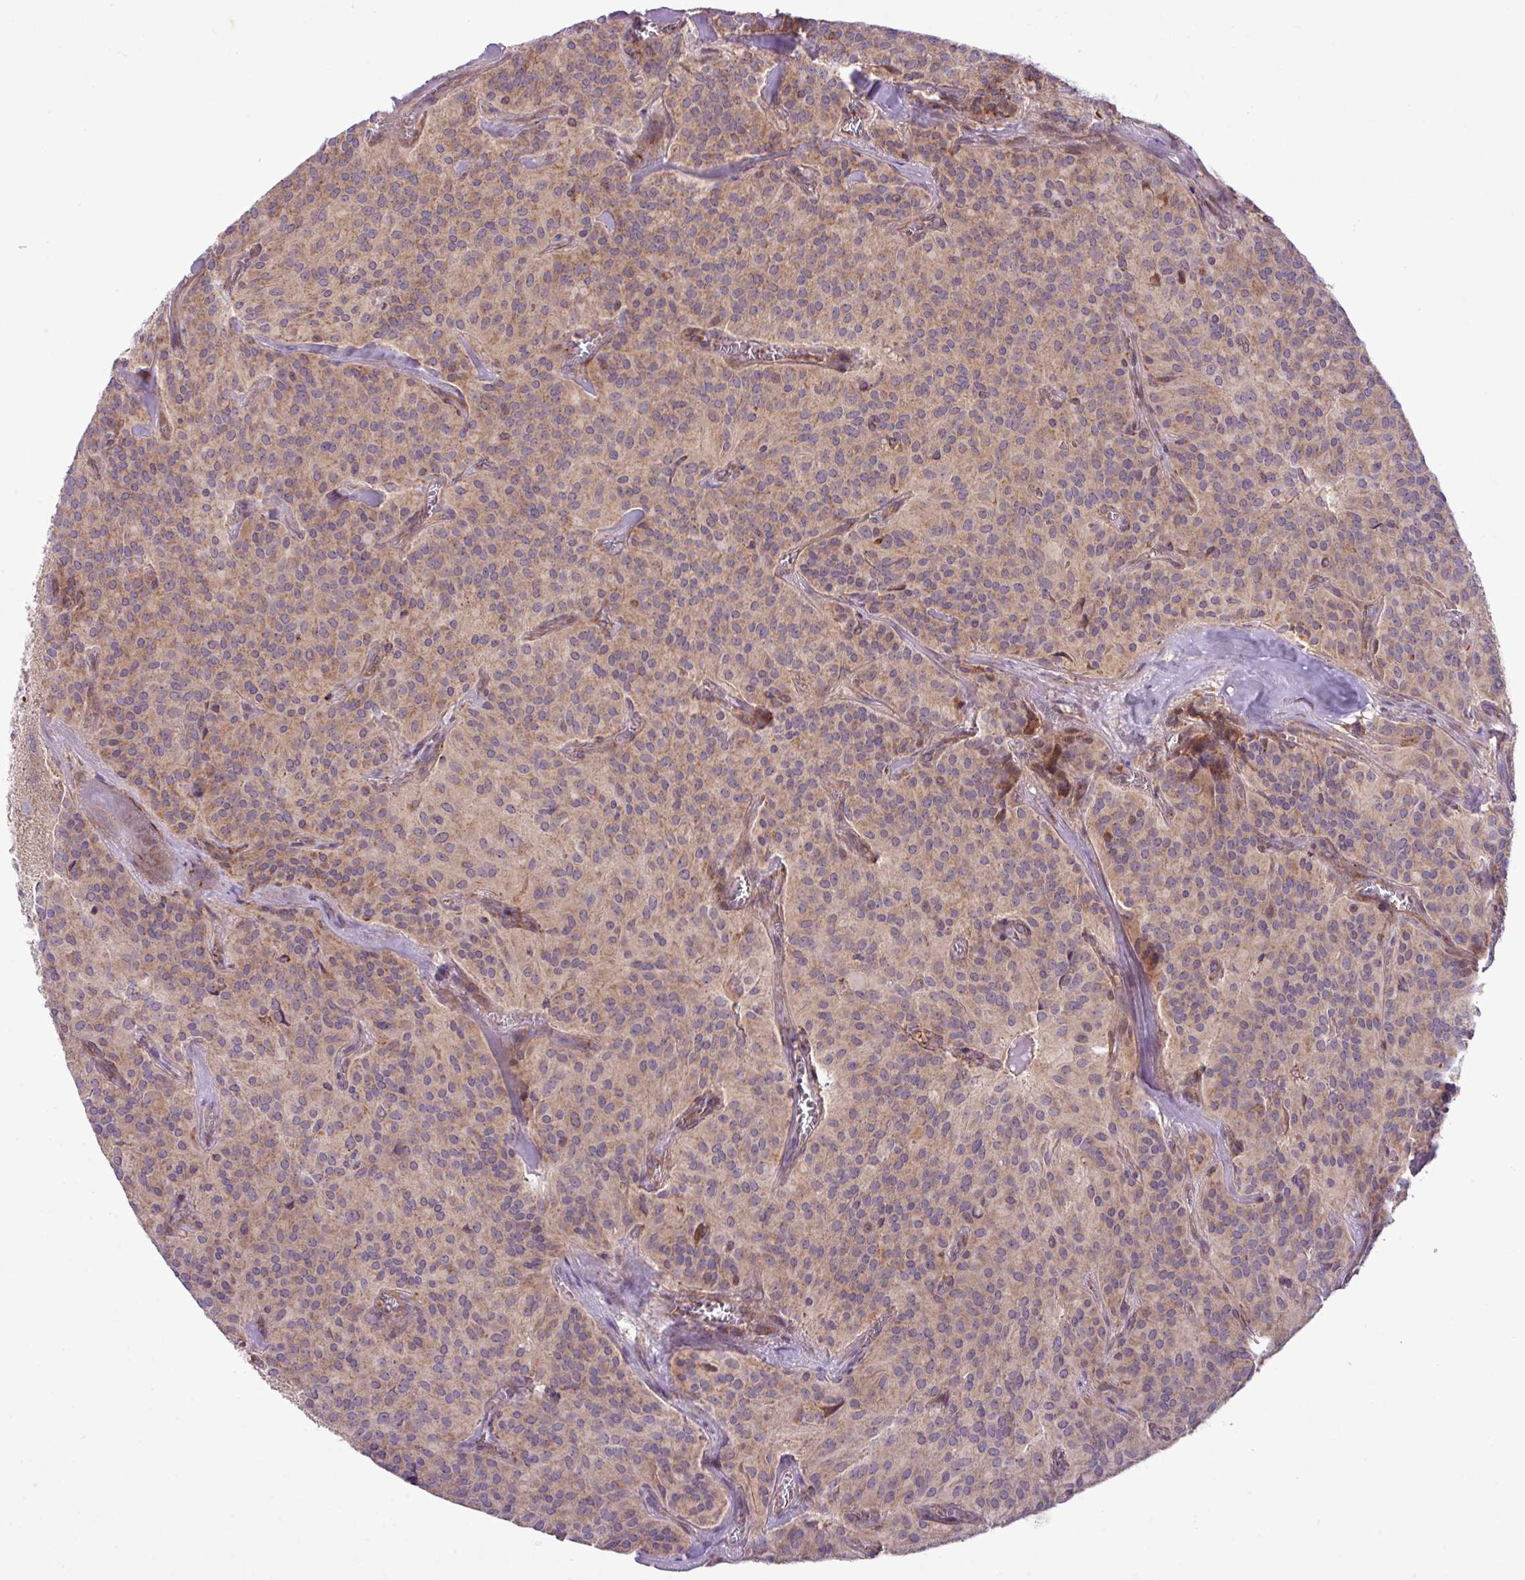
{"staining": {"intensity": "moderate", "quantity": ">75%", "location": "cytoplasmic/membranous"}, "tissue": "glioma", "cell_type": "Tumor cells", "image_type": "cancer", "snomed": [{"axis": "morphology", "description": "Glioma, malignant, Low grade"}, {"axis": "topography", "description": "Brain"}], "caption": "DAB immunohistochemical staining of human low-grade glioma (malignant) shows moderate cytoplasmic/membranous protein expression in about >75% of tumor cells. The staining is performed using DAB brown chromogen to label protein expression. The nuclei are counter-stained blue using hematoxylin.", "gene": "ZNF569", "patient": {"sex": "male", "age": 42}}